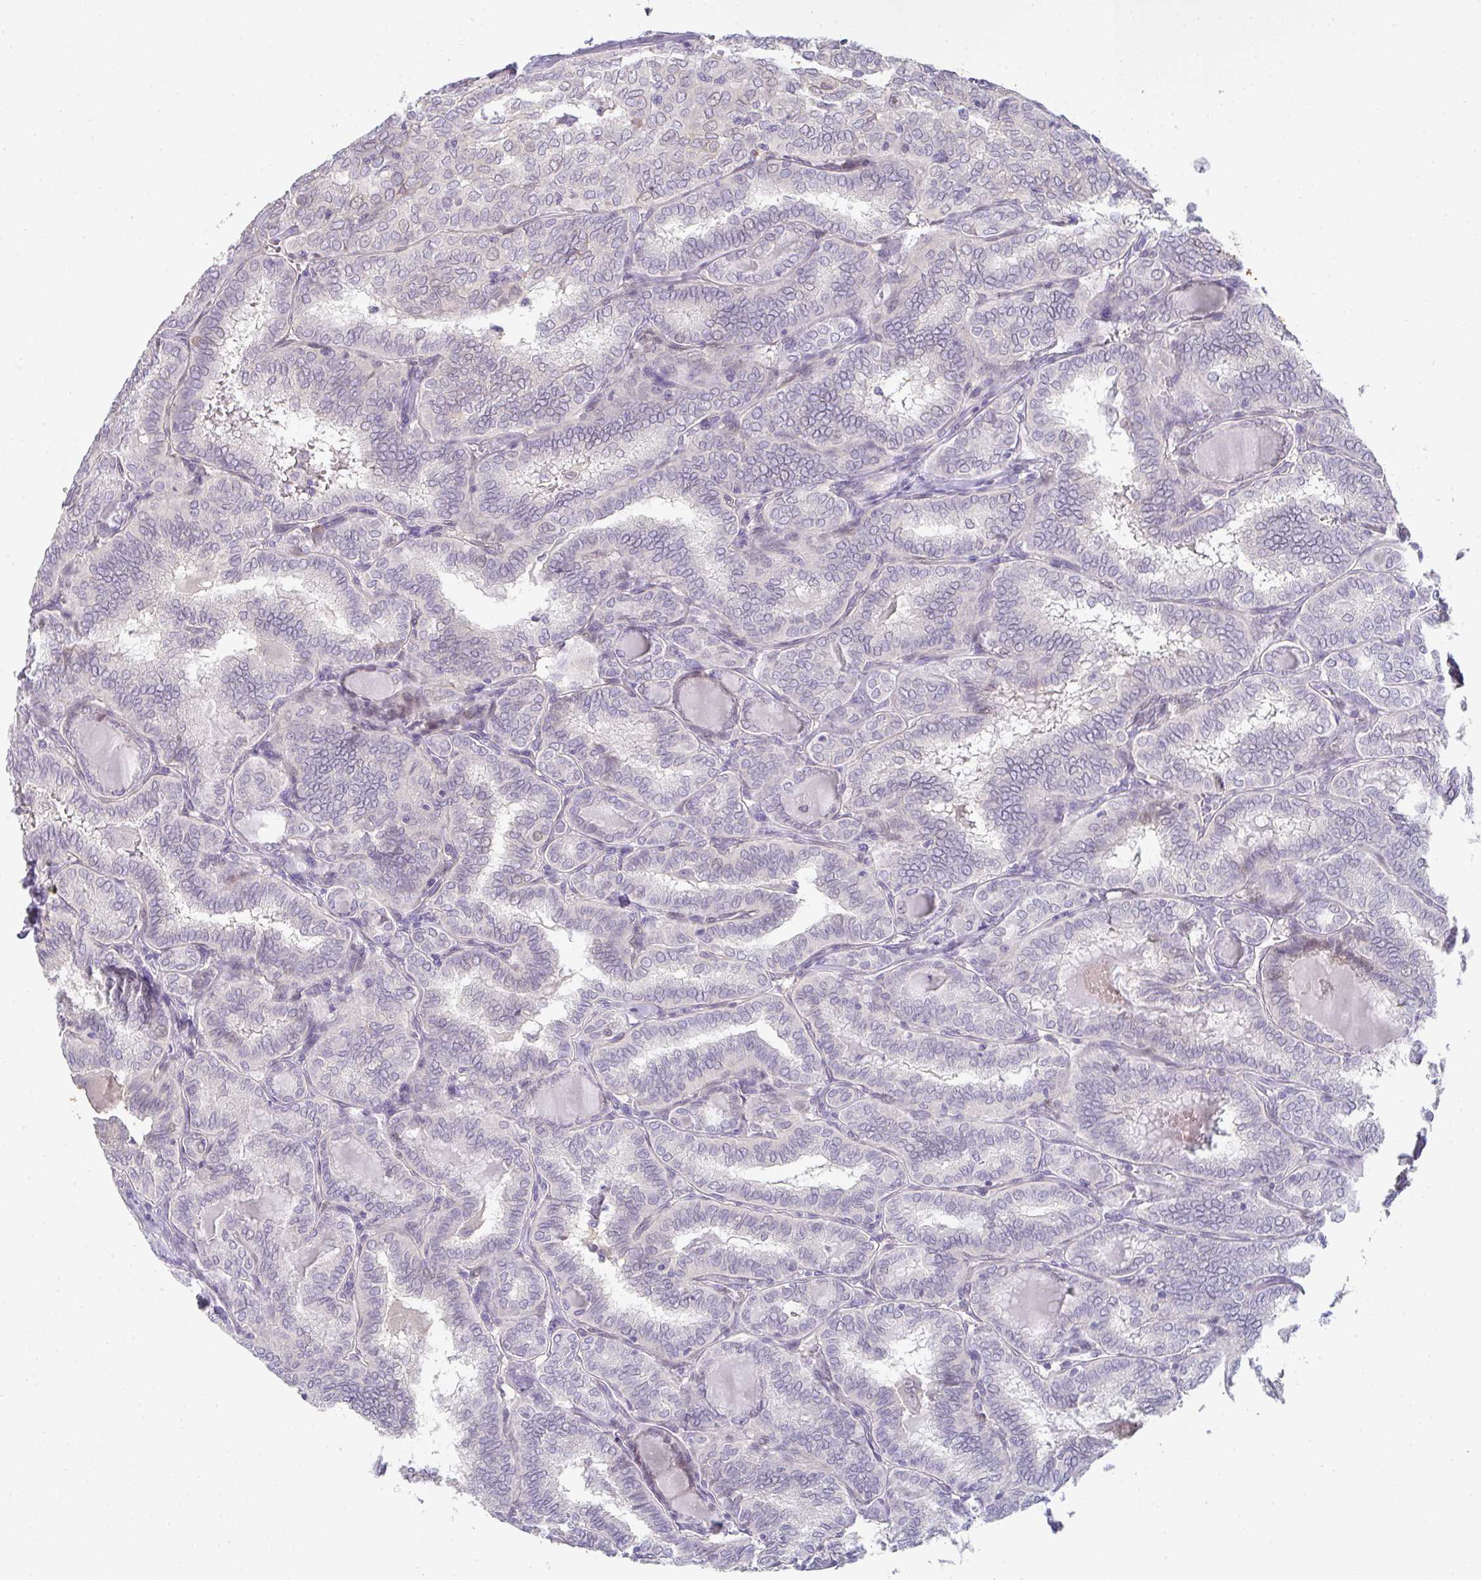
{"staining": {"intensity": "negative", "quantity": "none", "location": "none"}, "tissue": "thyroid cancer", "cell_type": "Tumor cells", "image_type": "cancer", "snomed": [{"axis": "morphology", "description": "Papillary adenocarcinoma, NOS"}, {"axis": "topography", "description": "Thyroid gland"}], "caption": "An immunohistochemistry histopathology image of papillary adenocarcinoma (thyroid) is shown. There is no staining in tumor cells of papillary adenocarcinoma (thyroid).", "gene": "TNFRSF10A", "patient": {"sex": "female", "age": 30}}